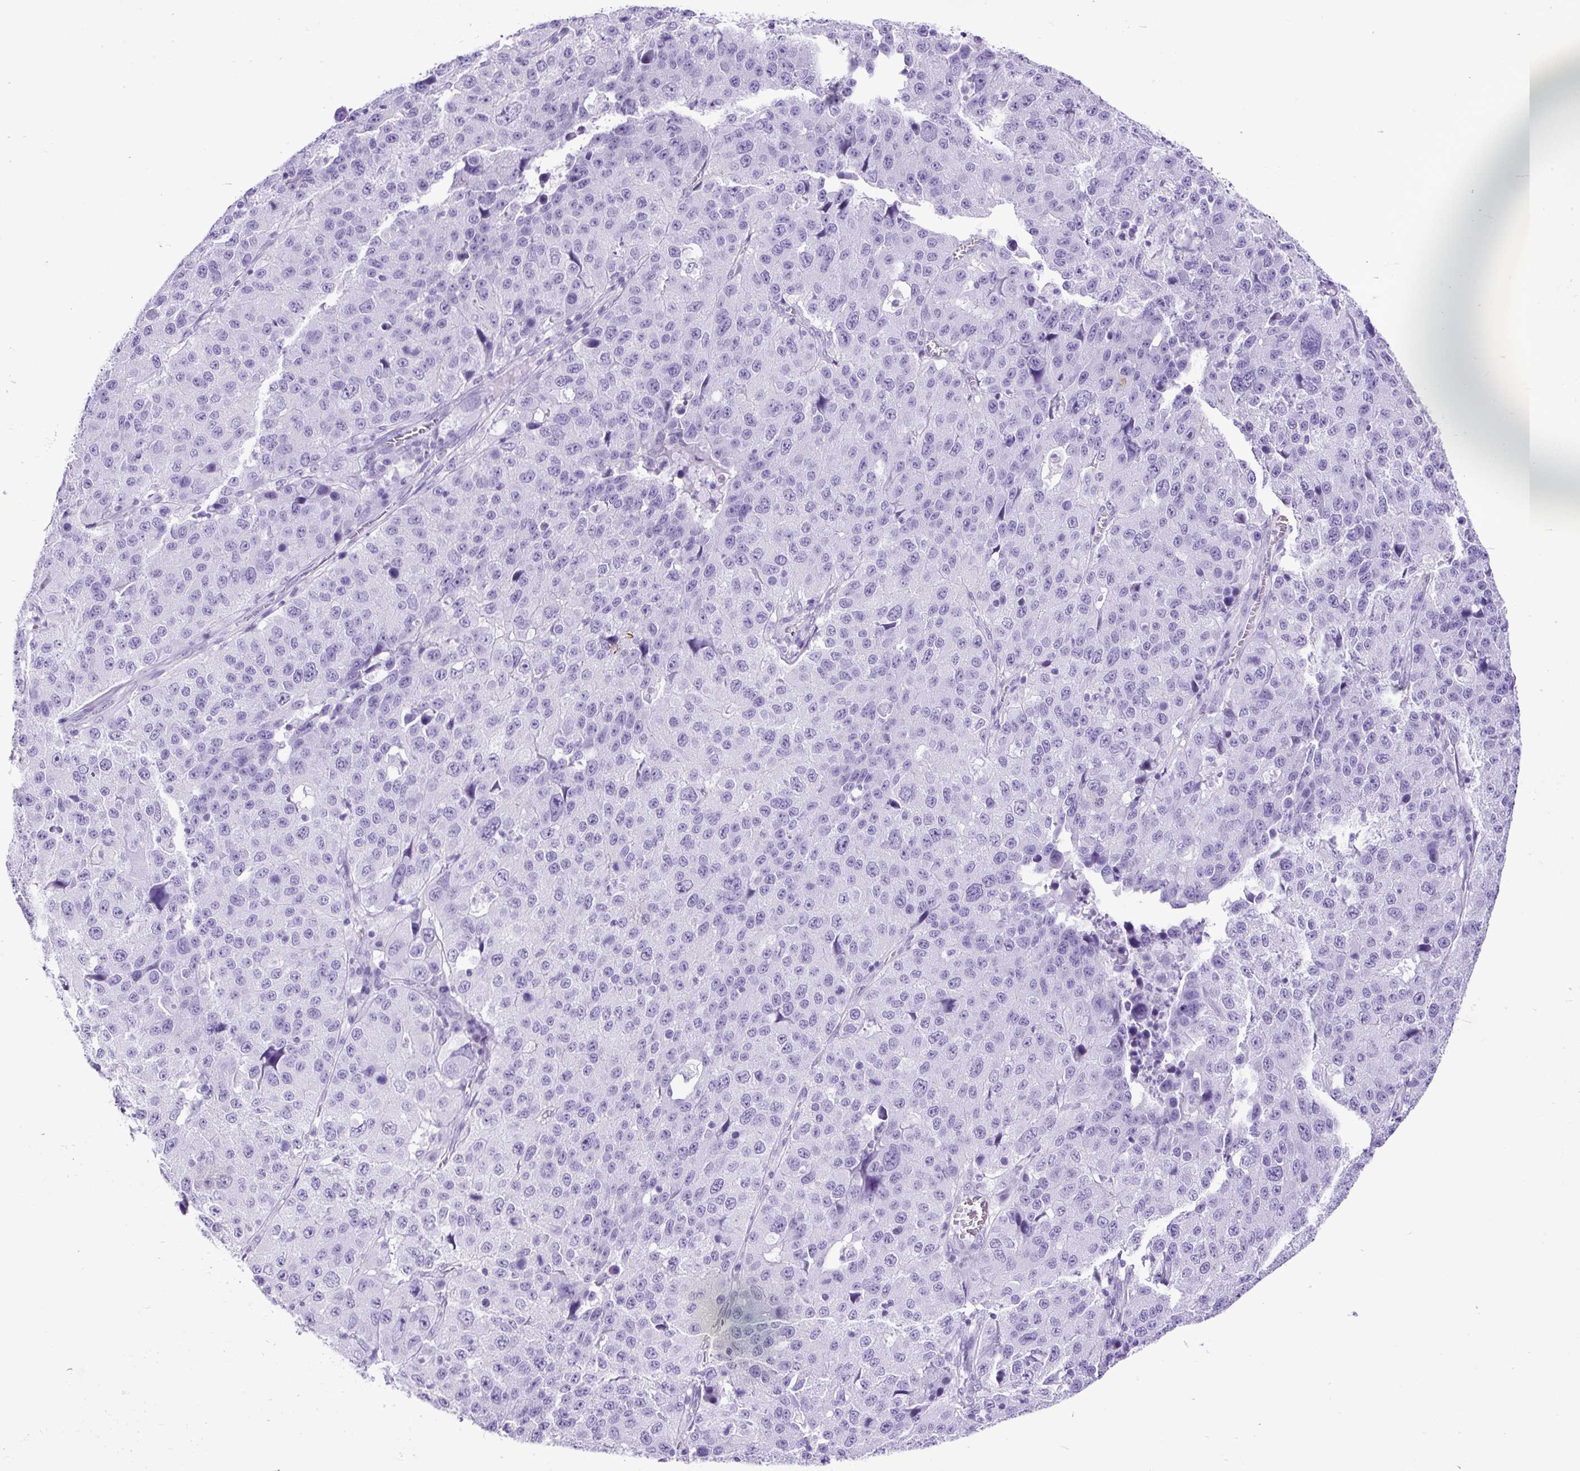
{"staining": {"intensity": "negative", "quantity": "none", "location": "none"}, "tissue": "stomach cancer", "cell_type": "Tumor cells", "image_type": "cancer", "snomed": [{"axis": "morphology", "description": "Adenocarcinoma, NOS"}, {"axis": "topography", "description": "Stomach"}], "caption": "Immunohistochemical staining of human stomach cancer shows no significant staining in tumor cells. (DAB (3,3'-diaminobenzidine) IHC with hematoxylin counter stain).", "gene": "CEL", "patient": {"sex": "male", "age": 71}}